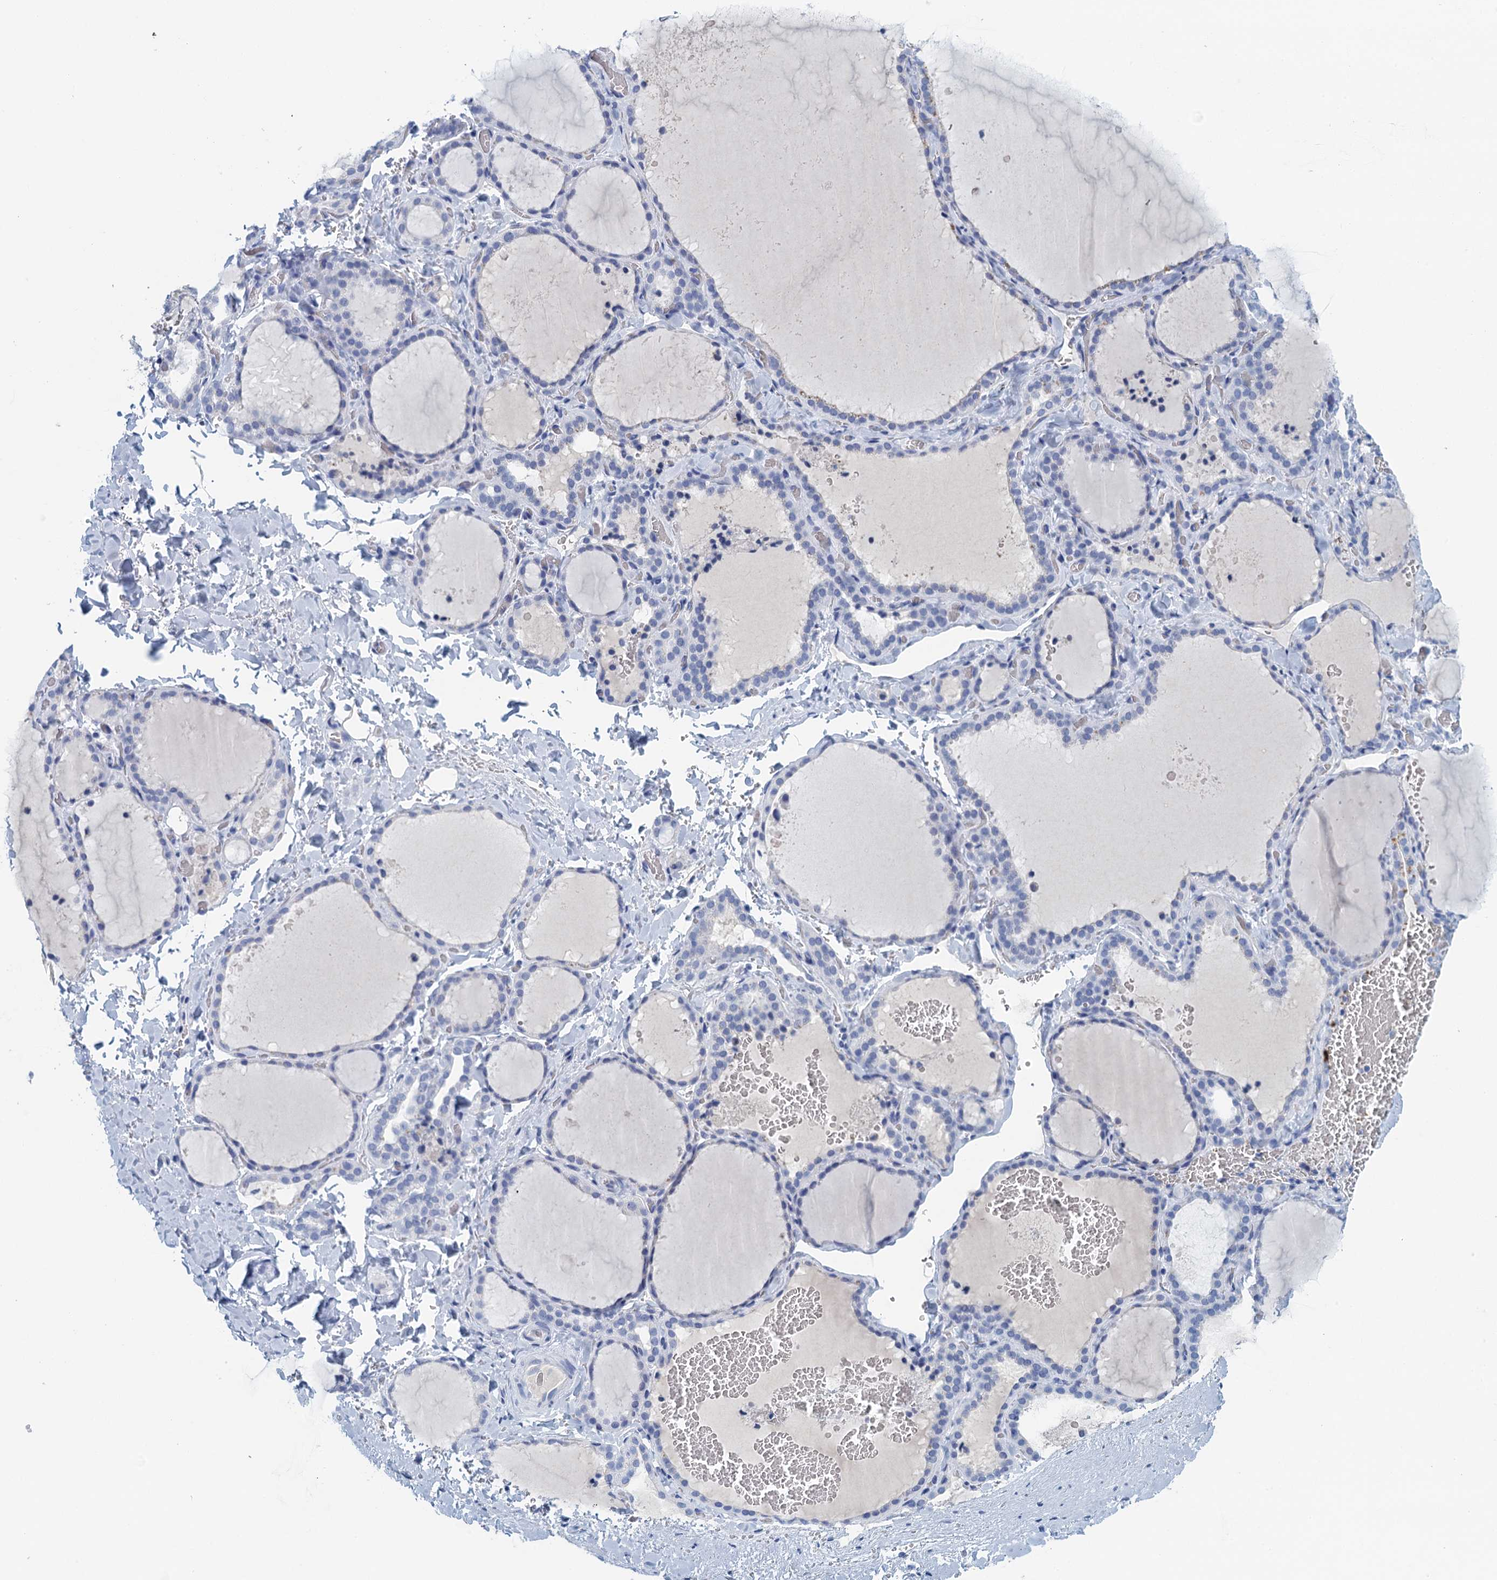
{"staining": {"intensity": "negative", "quantity": "none", "location": "none"}, "tissue": "thyroid gland", "cell_type": "Glandular cells", "image_type": "normal", "snomed": [{"axis": "morphology", "description": "Normal tissue, NOS"}, {"axis": "topography", "description": "Thyroid gland"}], "caption": "Glandular cells show no significant expression in benign thyroid gland. (Stains: DAB IHC with hematoxylin counter stain, Microscopy: brightfield microscopy at high magnification).", "gene": "CYP51A1", "patient": {"sex": "female", "age": 22}}